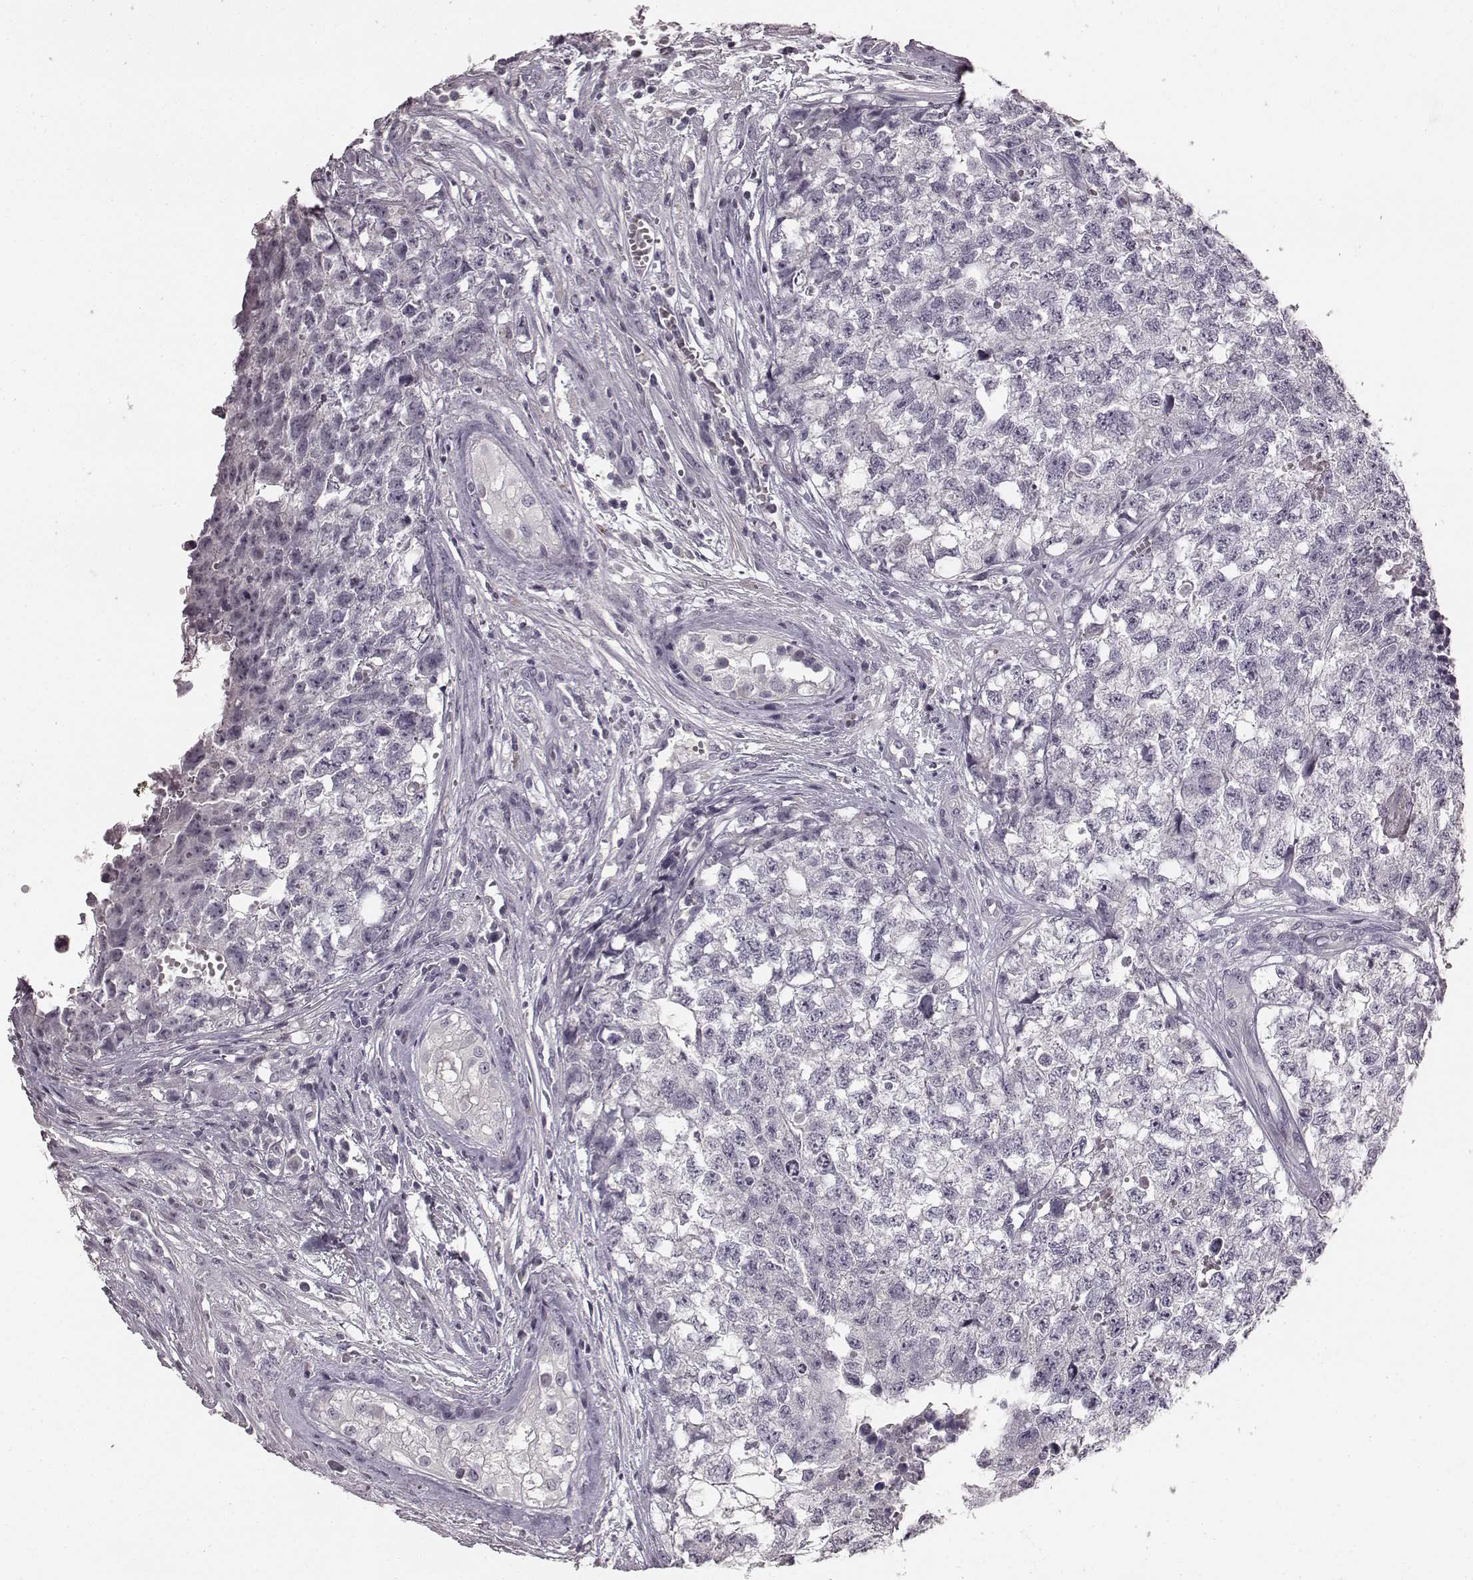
{"staining": {"intensity": "negative", "quantity": "none", "location": "none"}, "tissue": "testis cancer", "cell_type": "Tumor cells", "image_type": "cancer", "snomed": [{"axis": "morphology", "description": "Seminoma, NOS"}, {"axis": "morphology", "description": "Carcinoma, Embryonal, NOS"}, {"axis": "topography", "description": "Testis"}], "caption": "Photomicrograph shows no protein staining in tumor cells of testis cancer (seminoma) tissue.", "gene": "RIT2", "patient": {"sex": "male", "age": 22}}